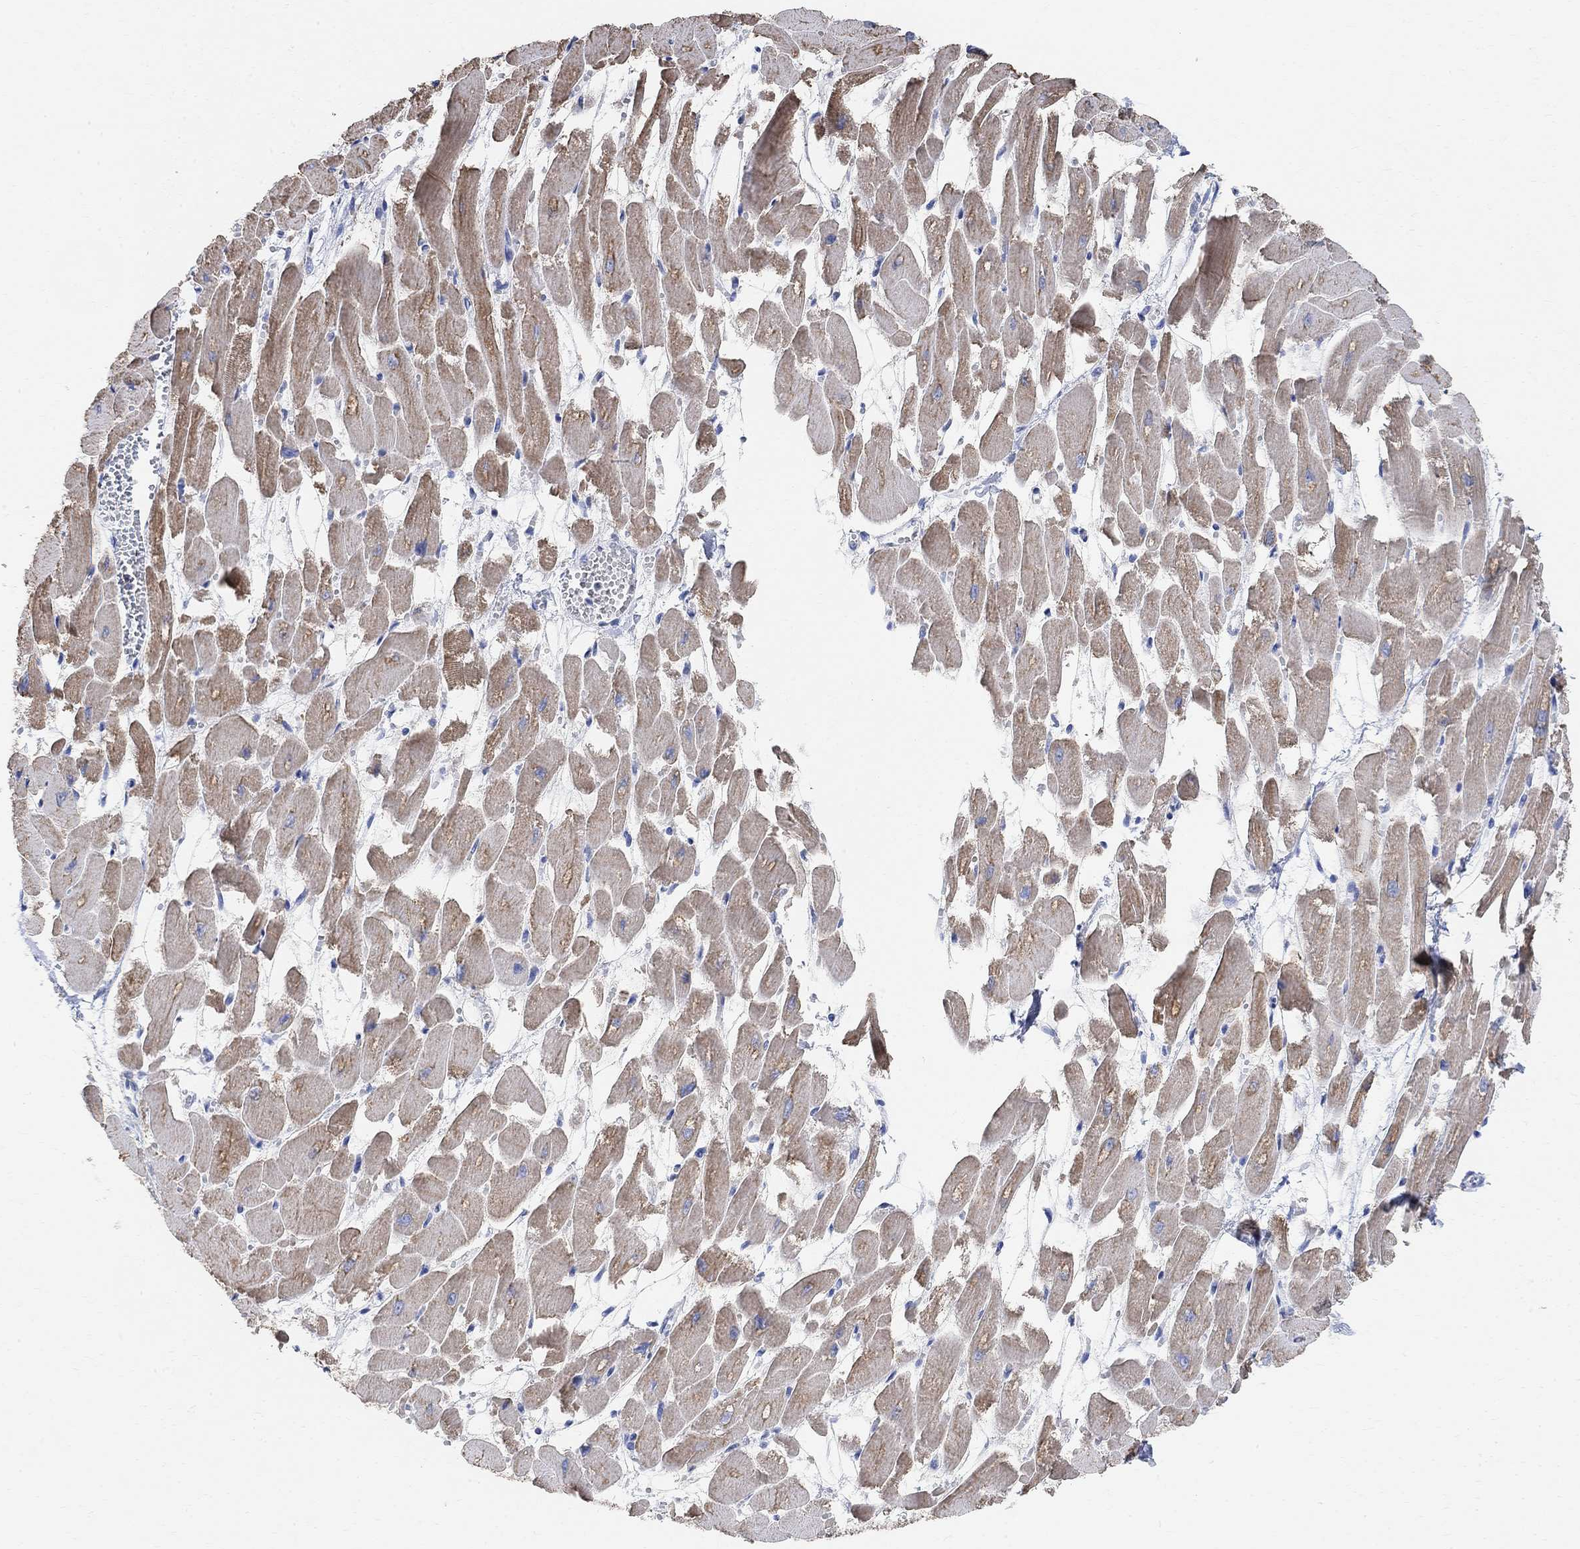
{"staining": {"intensity": "moderate", "quantity": "25%-75%", "location": "cytoplasmic/membranous"}, "tissue": "heart muscle", "cell_type": "Cardiomyocytes", "image_type": "normal", "snomed": [{"axis": "morphology", "description": "Normal tissue, NOS"}, {"axis": "topography", "description": "Heart"}], "caption": "Cardiomyocytes show moderate cytoplasmic/membranous positivity in about 25%-75% of cells in benign heart muscle. (DAB (3,3'-diaminobenzidine) IHC, brown staining for protein, blue staining for nuclei).", "gene": "SYT12", "patient": {"sex": "female", "age": 52}}